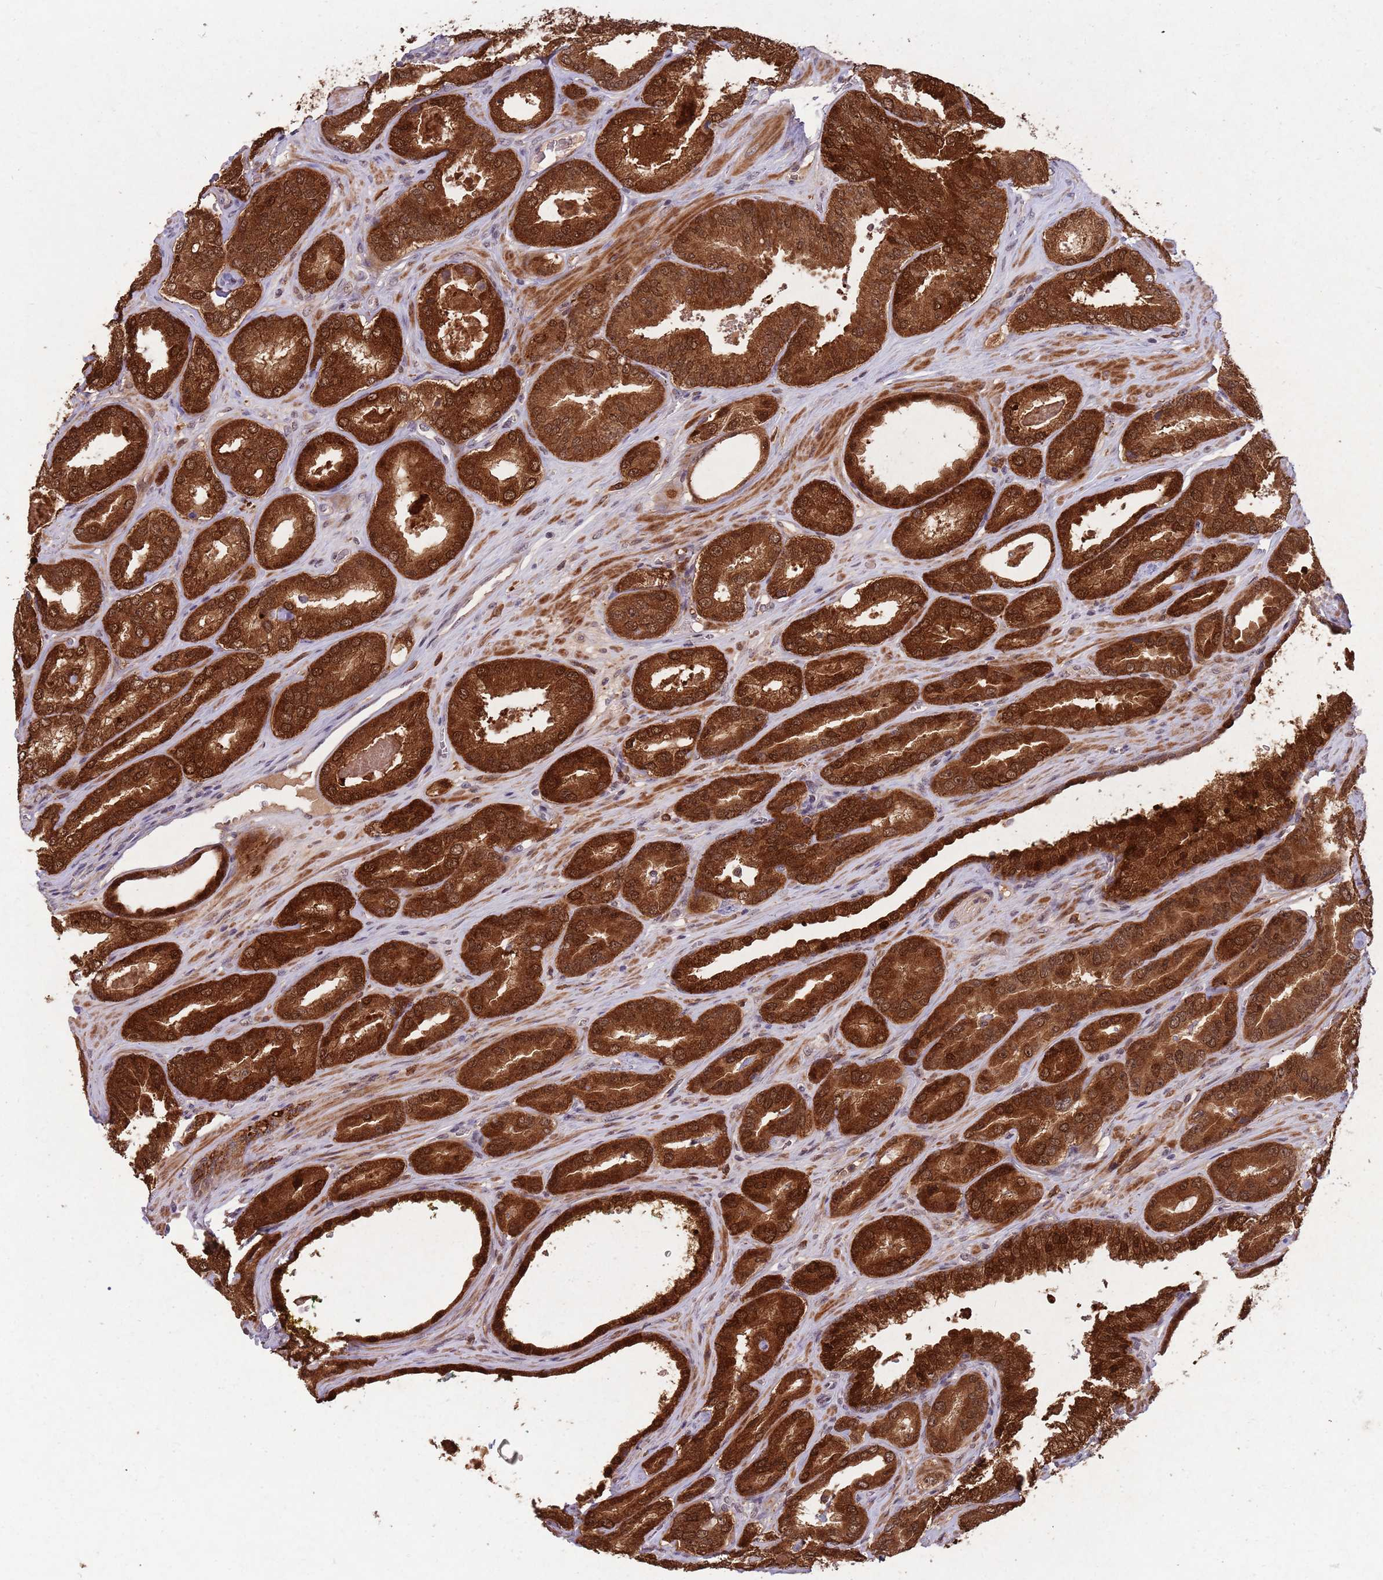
{"staining": {"intensity": "strong", "quantity": ">75%", "location": "cytoplasmic/membranous,nuclear"}, "tissue": "prostate cancer", "cell_type": "Tumor cells", "image_type": "cancer", "snomed": [{"axis": "morphology", "description": "Adenocarcinoma, High grade"}, {"axis": "topography", "description": "Prostate"}], "caption": "This is a photomicrograph of IHC staining of high-grade adenocarcinoma (prostate), which shows strong staining in the cytoplasmic/membranous and nuclear of tumor cells.", "gene": "ZNF639", "patient": {"sex": "male", "age": 72}}